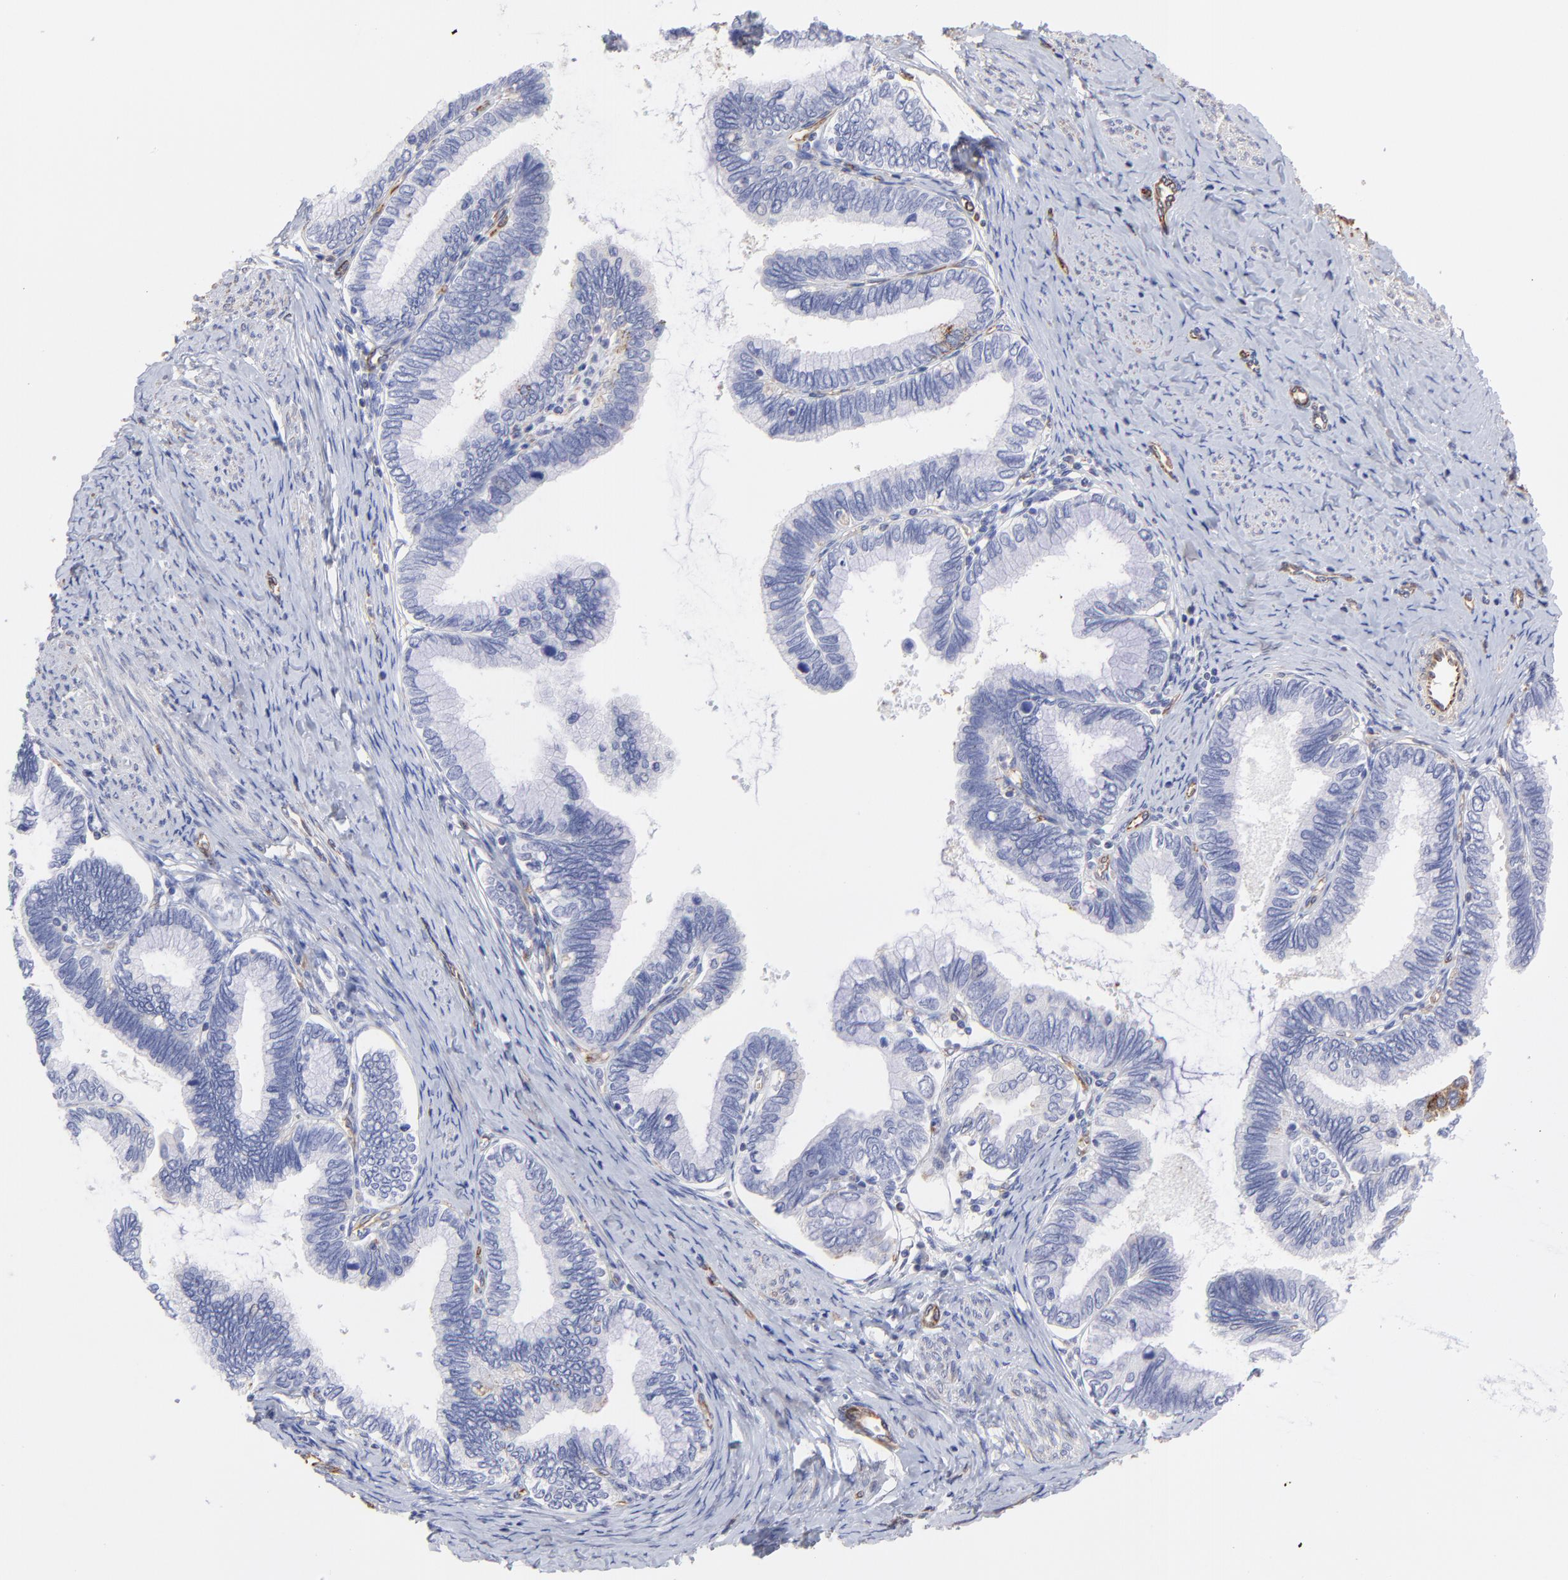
{"staining": {"intensity": "moderate", "quantity": "<25%", "location": "cytoplasmic/membranous"}, "tissue": "cervical cancer", "cell_type": "Tumor cells", "image_type": "cancer", "snomed": [{"axis": "morphology", "description": "Adenocarcinoma, NOS"}, {"axis": "topography", "description": "Cervix"}], "caption": "An immunohistochemistry (IHC) photomicrograph of tumor tissue is shown. Protein staining in brown labels moderate cytoplasmic/membranous positivity in adenocarcinoma (cervical) within tumor cells. (brown staining indicates protein expression, while blue staining denotes nuclei).", "gene": "COX8C", "patient": {"sex": "female", "age": 49}}